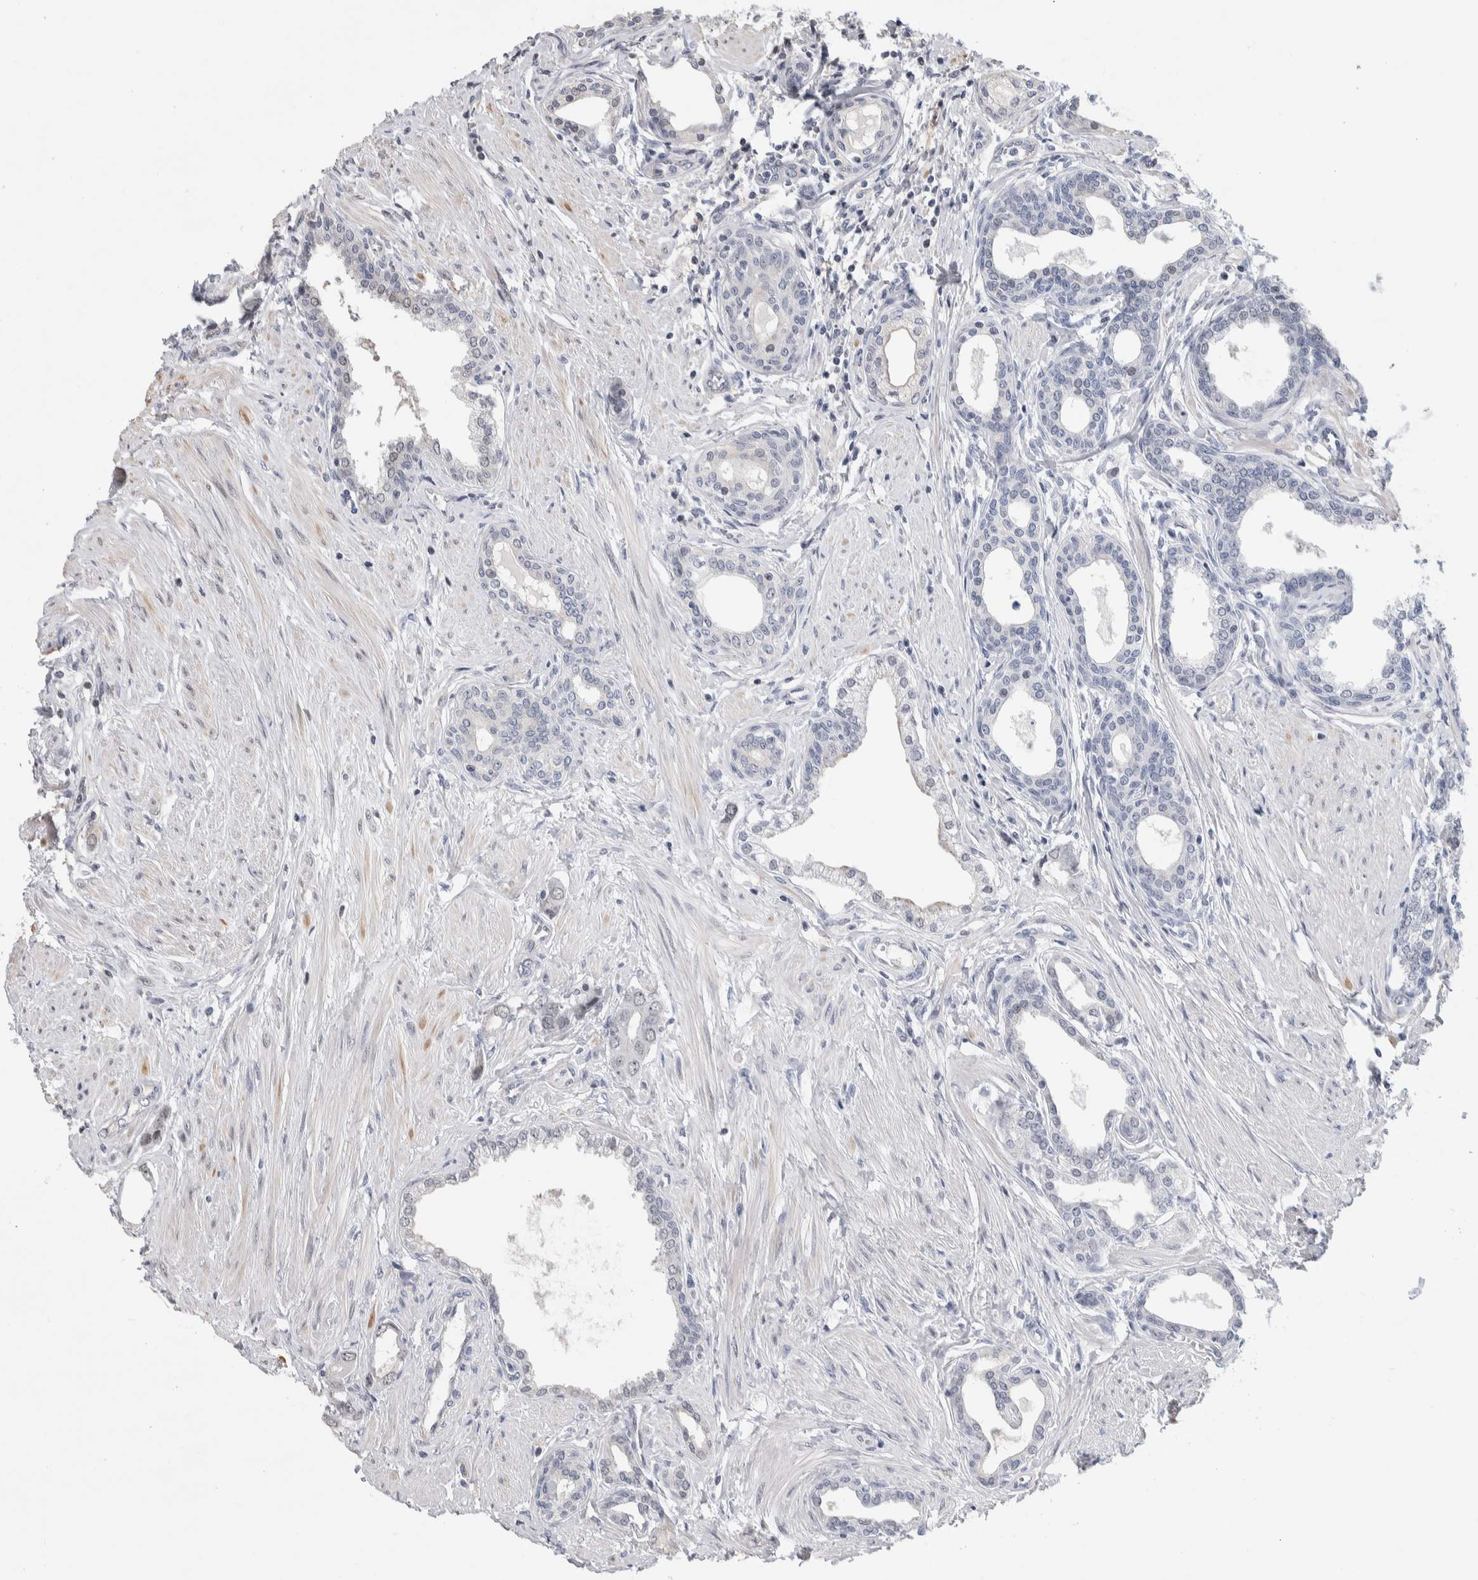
{"staining": {"intensity": "negative", "quantity": "none", "location": "none"}, "tissue": "prostate cancer", "cell_type": "Tumor cells", "image_type": "cancer", "snomed": [{"axis": "morphology", "description": "Adenocarcinoma, High grade"}, {"axis": "topography", "description": "Prostate"}], "caption": "Immunohistochemical staining of prostate cancer (high-grade adenocarcinoma) demonstrates no significant expression in tumor cells.", "gene": "ZBTB49", "patient": {"sex": "male", "age": 52}}